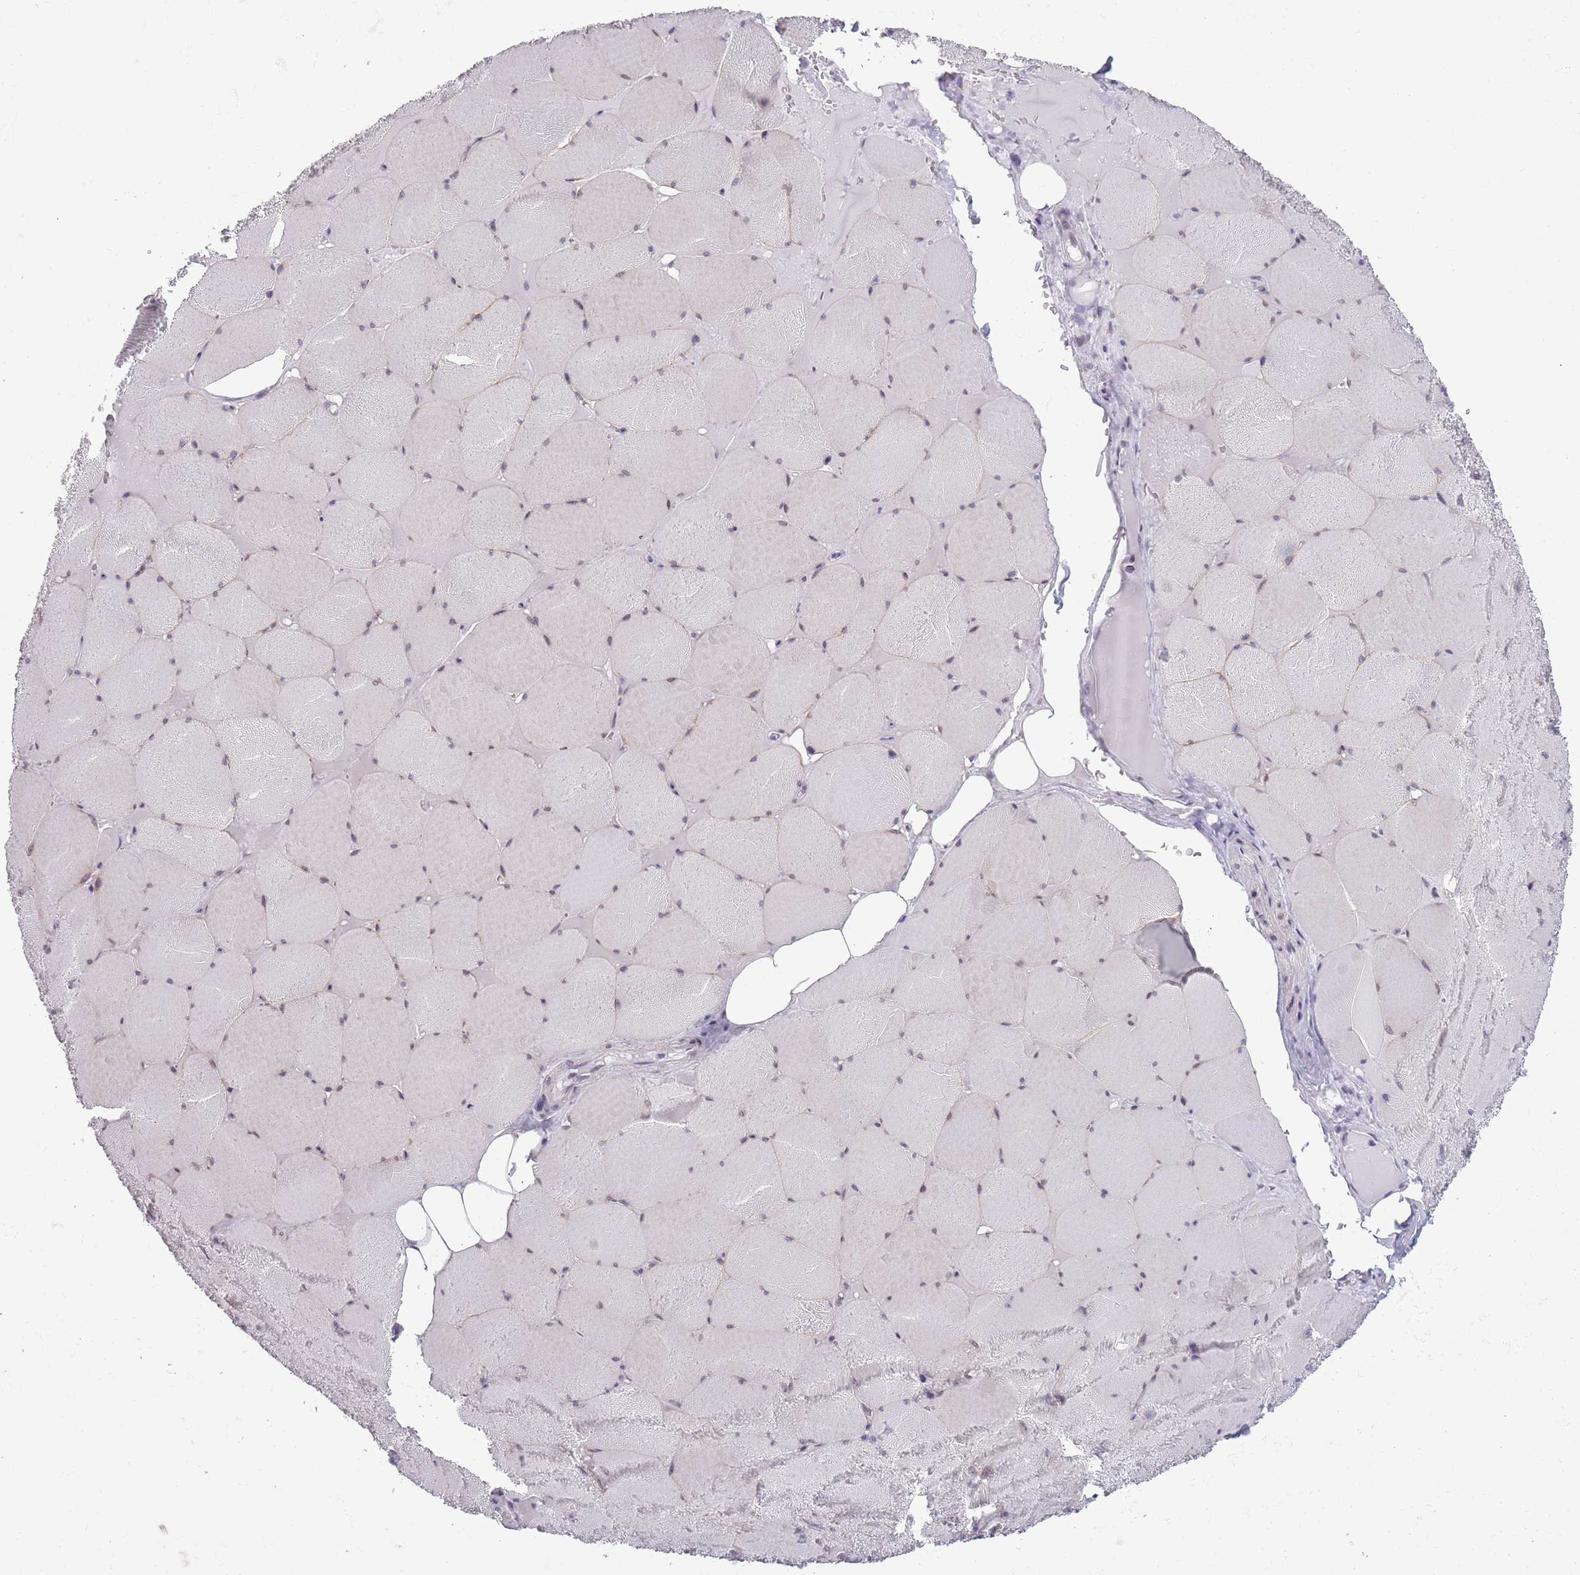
{"staining": {"intensity": "weak", "quantity": "<25%", "location": "nuclear"}, "tissue": "skeletal muscle", "cell_type": "Myocytes", "image_type": "normal", "snomed": [{"axis": "morphology", "description": "Normal tissue, NOS"}, {"axis": "topography", "description": "Skeletal muscle"}, {"axis": "topography", "description": "Head-Neck"}], "caption": "Micrograph shows no protein positivity in myocytes of normal skeletal muscle. Brightfield microscopy of immunohistochemistry (IHC) stained with DAB (brown) and hematoxylin (blue), captured at high magnification.", "gene": "ZKSCAN2", "patient": {"sex": "male", "age": 66}}